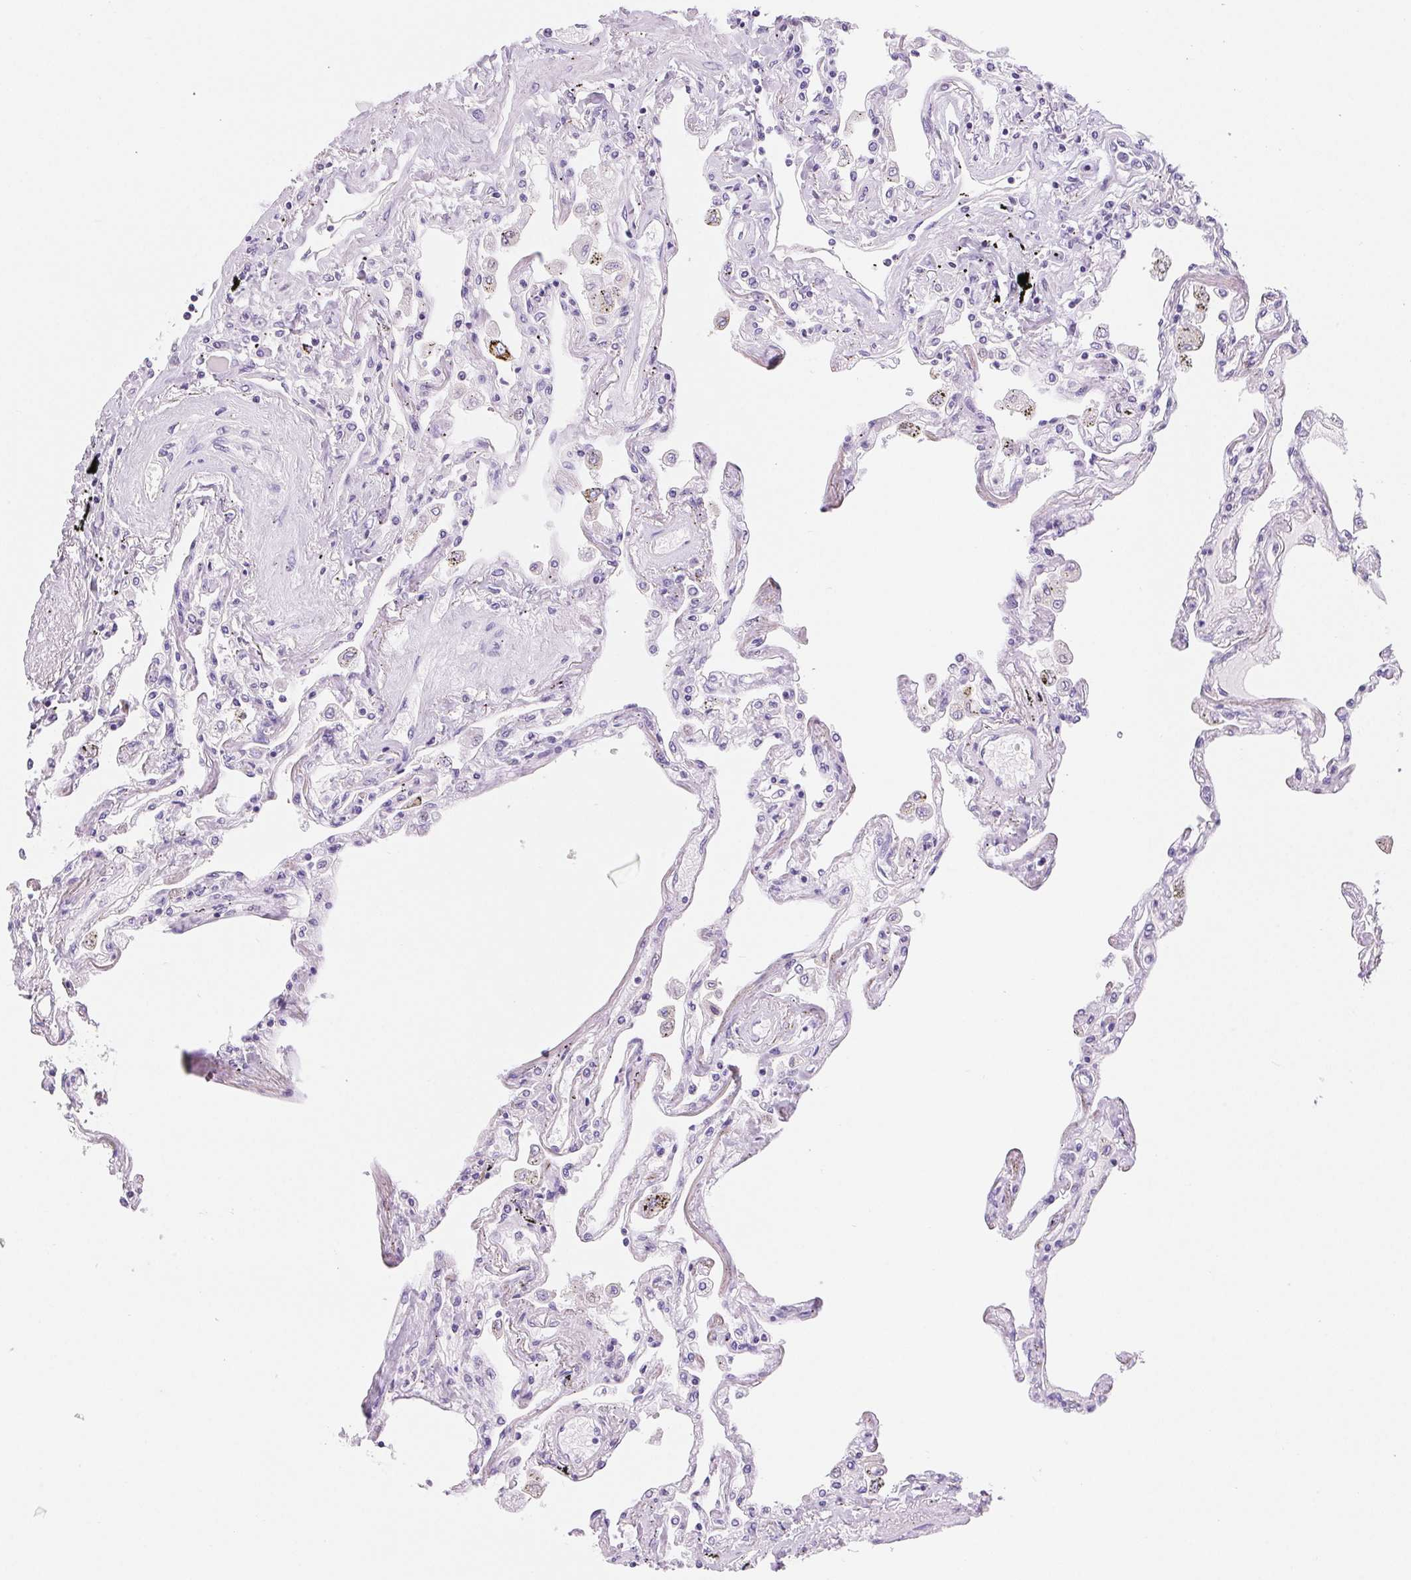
{"staining": {"intensity": "negative", "quantity": "none", "location": "none"}, "tissue": "lung", "cell_type": "Alveolar cells", "image_type": "normal", "snomed": [{"axis": "morphology", "description": "Normal tissue, NOS"}, {"axis": "morphology", "description": "Adenocarcinoma, NOS"}, {"axis": "topography", "description": "Cartilage tissue"}, {"axis": "topography", "description": "Lung"}], "caption": "The immunohistochemistry (IHC) photomicrograph has no significant positivity in alveolar cells of lung. (Stains: DAB IHC with hematoxylin counter stain, Microscopy: brightfield microscopy at high magnification).", "gene": "ASGR2", "patient": {"sex": "female", "age": 67}}